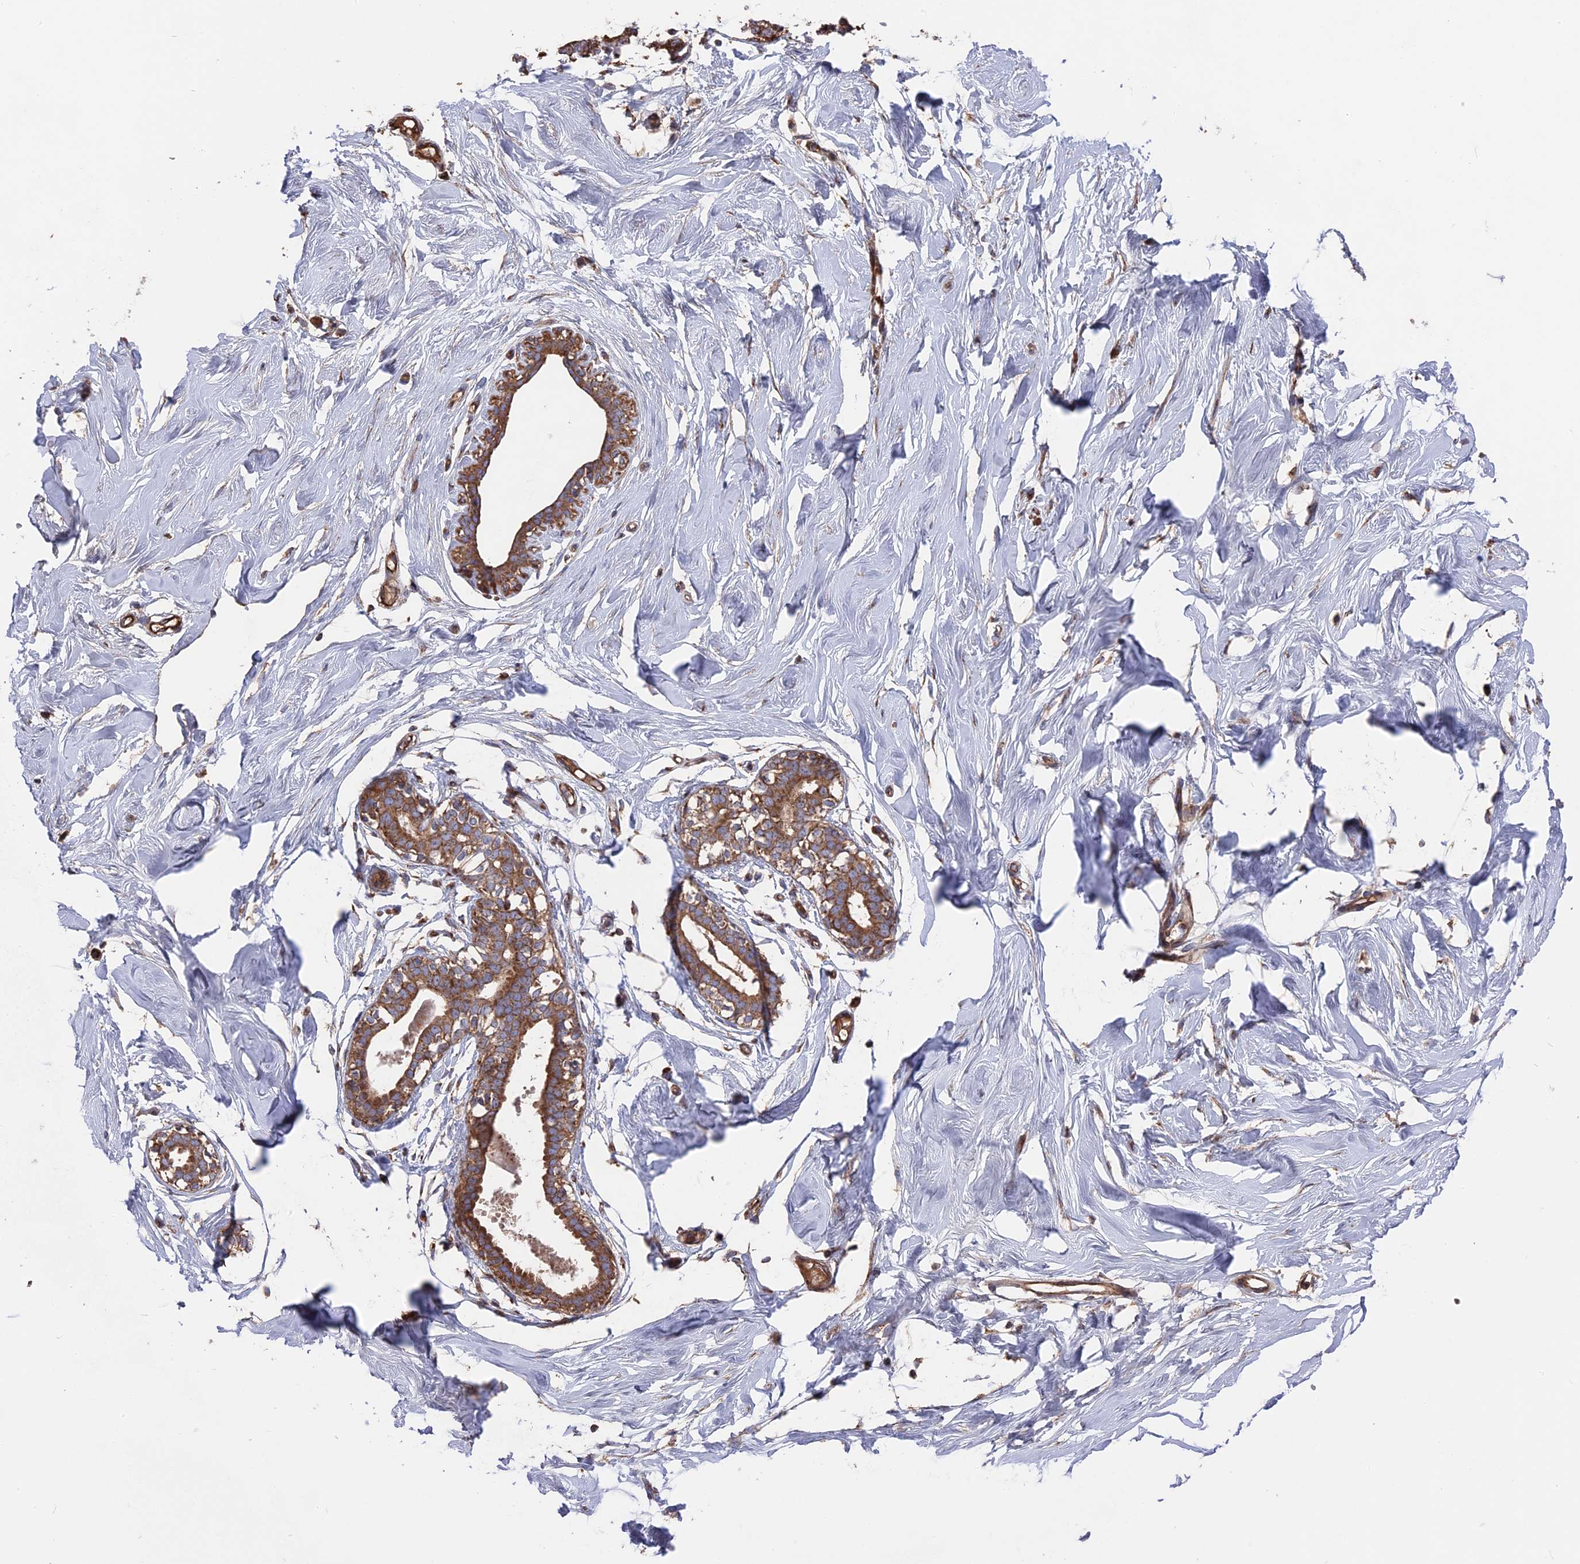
{"staining": {"intensity": "weak", "quantity": ">75%", "location": "cytoplasmic/membranous"}, "tissue": "breast", "cell_type": "Adipocytes", "image_type": "normal", "snomed": [{"axis": "morphology", "description": "Normal tissue, NOS"}, {"axis": "morphology", "description": "Adenoma, NOS"}, {"axis": "topography", "description": "Breast"}], "caption": "The photomicrograph shows staining of unremarkable breast, revealing weak cytoplasmic/membranous protein positivity (brown color) within adipocytes. (Stains: DAB in brown, nuclei in blue, Microscopy: brightfield microscopy at high magnification).", "gene": "TELO2", "patient": {"sex": "female", "age": 23}}